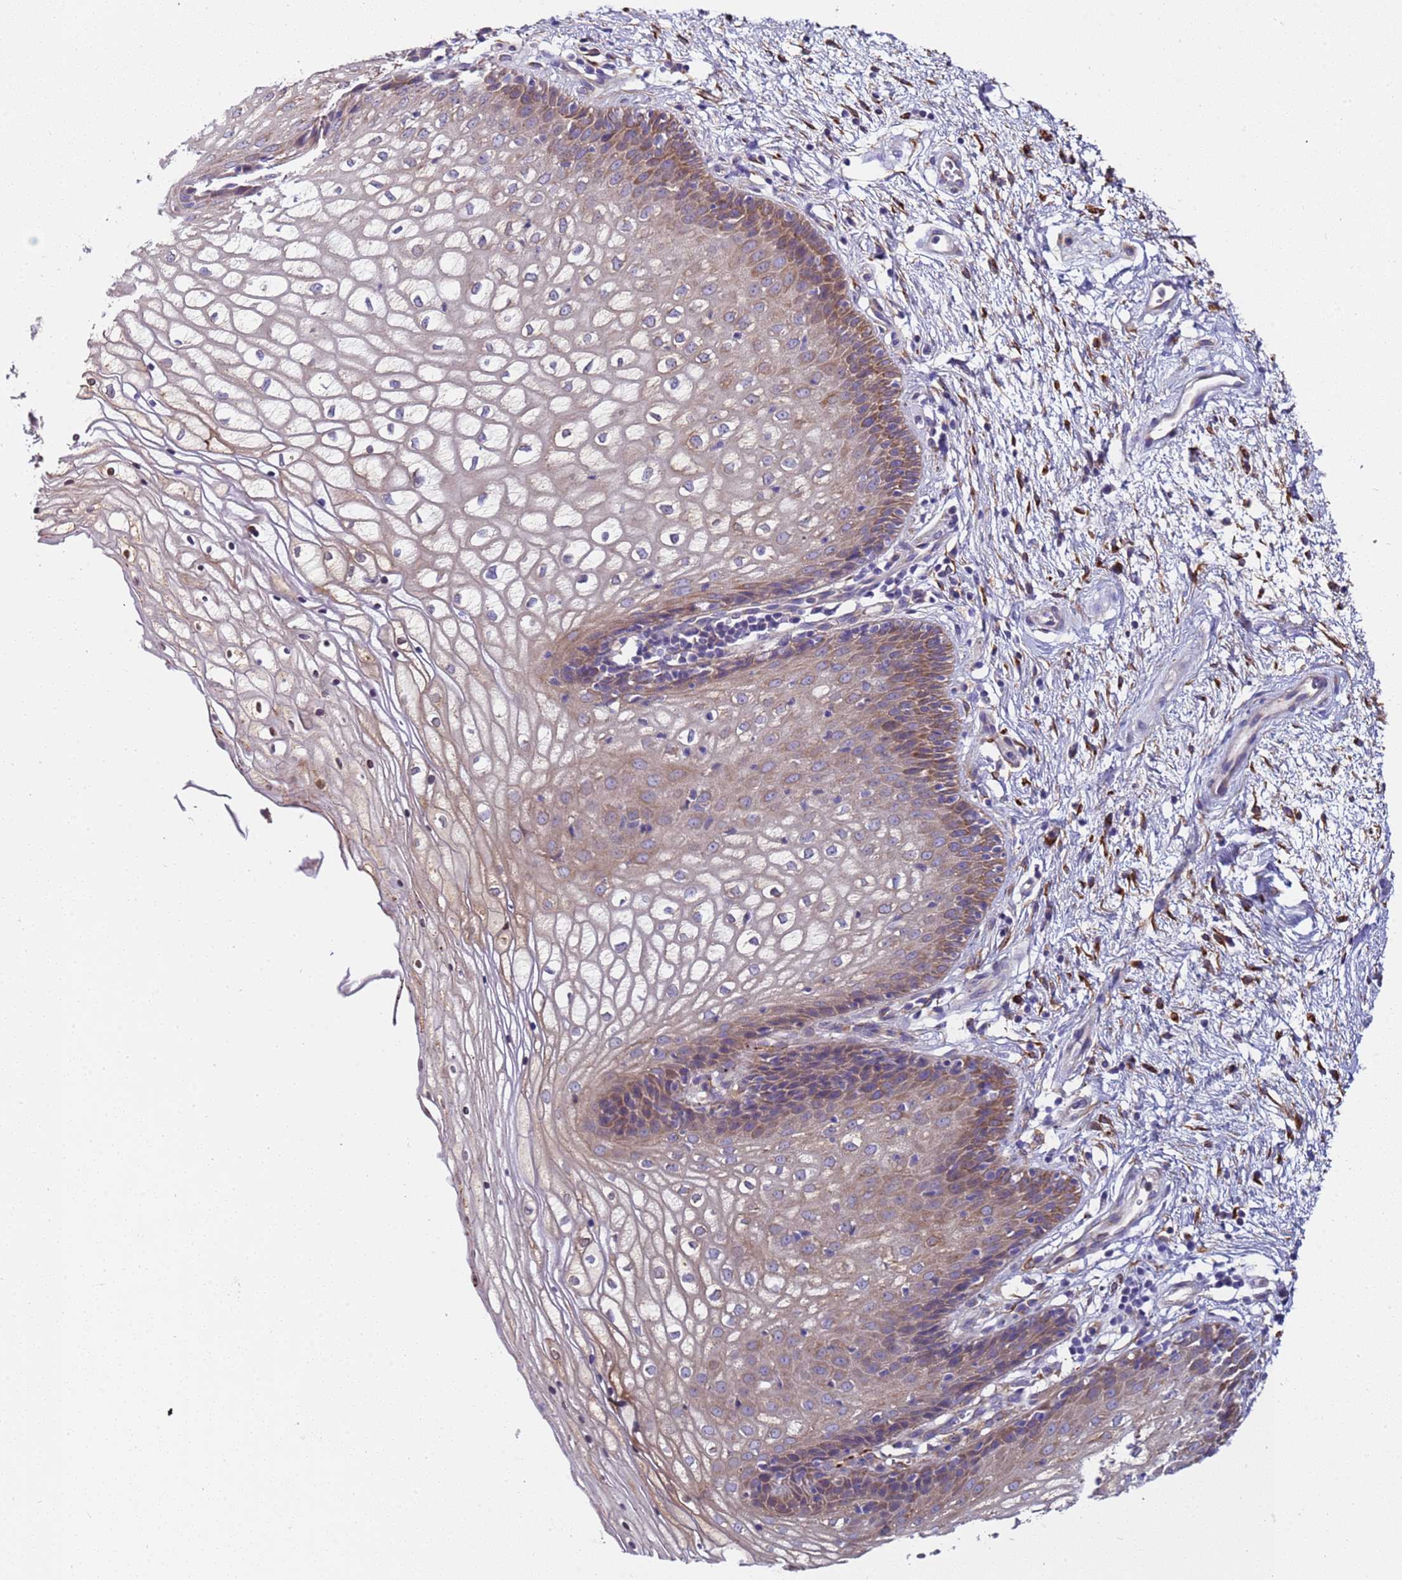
{"staining": {"intensity": "moderate", "quantity": "25%-75%", "location": "cytoplasmic/membranous"}, "tissue": "vagina", "cell_type": "Squamous epithelial cells", "image_type": "normal", "snomed": [{"axis": "morphology", "description": "Normal tissue, NOS"}, {"axis": "topography", "description": "Vagina"}], "caption": "Protein staining reveals moderate cytoplasmic/membranous staining in approximately 25%-75% of squamous epithelial cells in unremarkable vagina. The staining was performed using DAB to visualize the protein expression in brown, while the nuclei were stained in blue with hematoxylin (Magnification: 20x).", "gene": "PAQR7", "patient": {"sex": "female", "age": 34}}